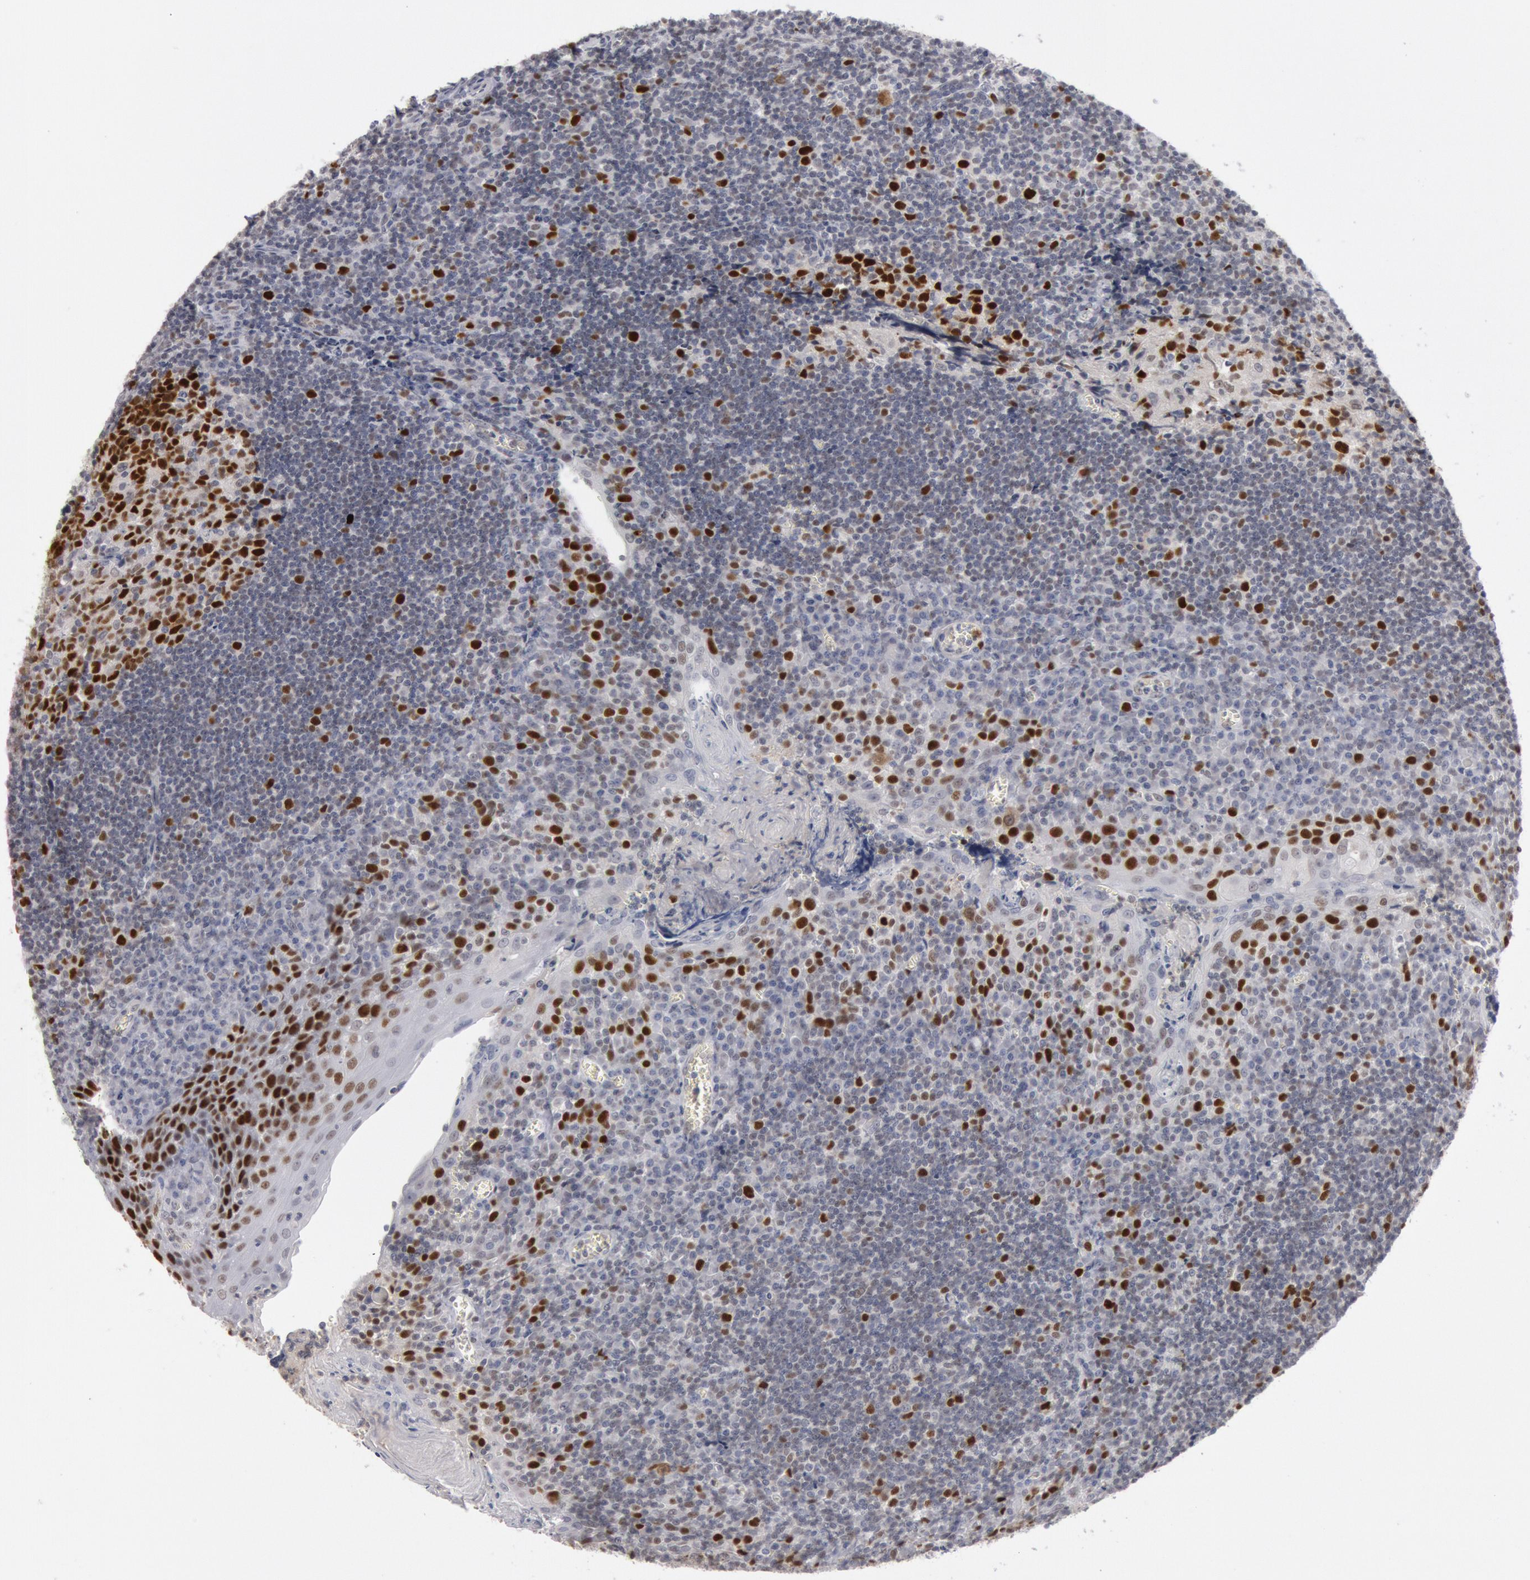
{"staining": {"intensity": "strong", "quantity": ">75%", "location": "nuclear"}, "tissue": "tonsil", "cell_type": "Germinal center cells", "image_type": "normal", "snomed": [{"axis": "morphology", "description": "Normal tissue, NOS"}, {"axis": "topography", "description": "Tonsil"}], "caption": "Protein expression analysis of unremarkable human tonsil reveals strong nuclear staining in about >75% of germinal center cells. Nuclei are stained in blue.", "gene": "WDHD1", "patient": {"sex": "male", "age": 20}}